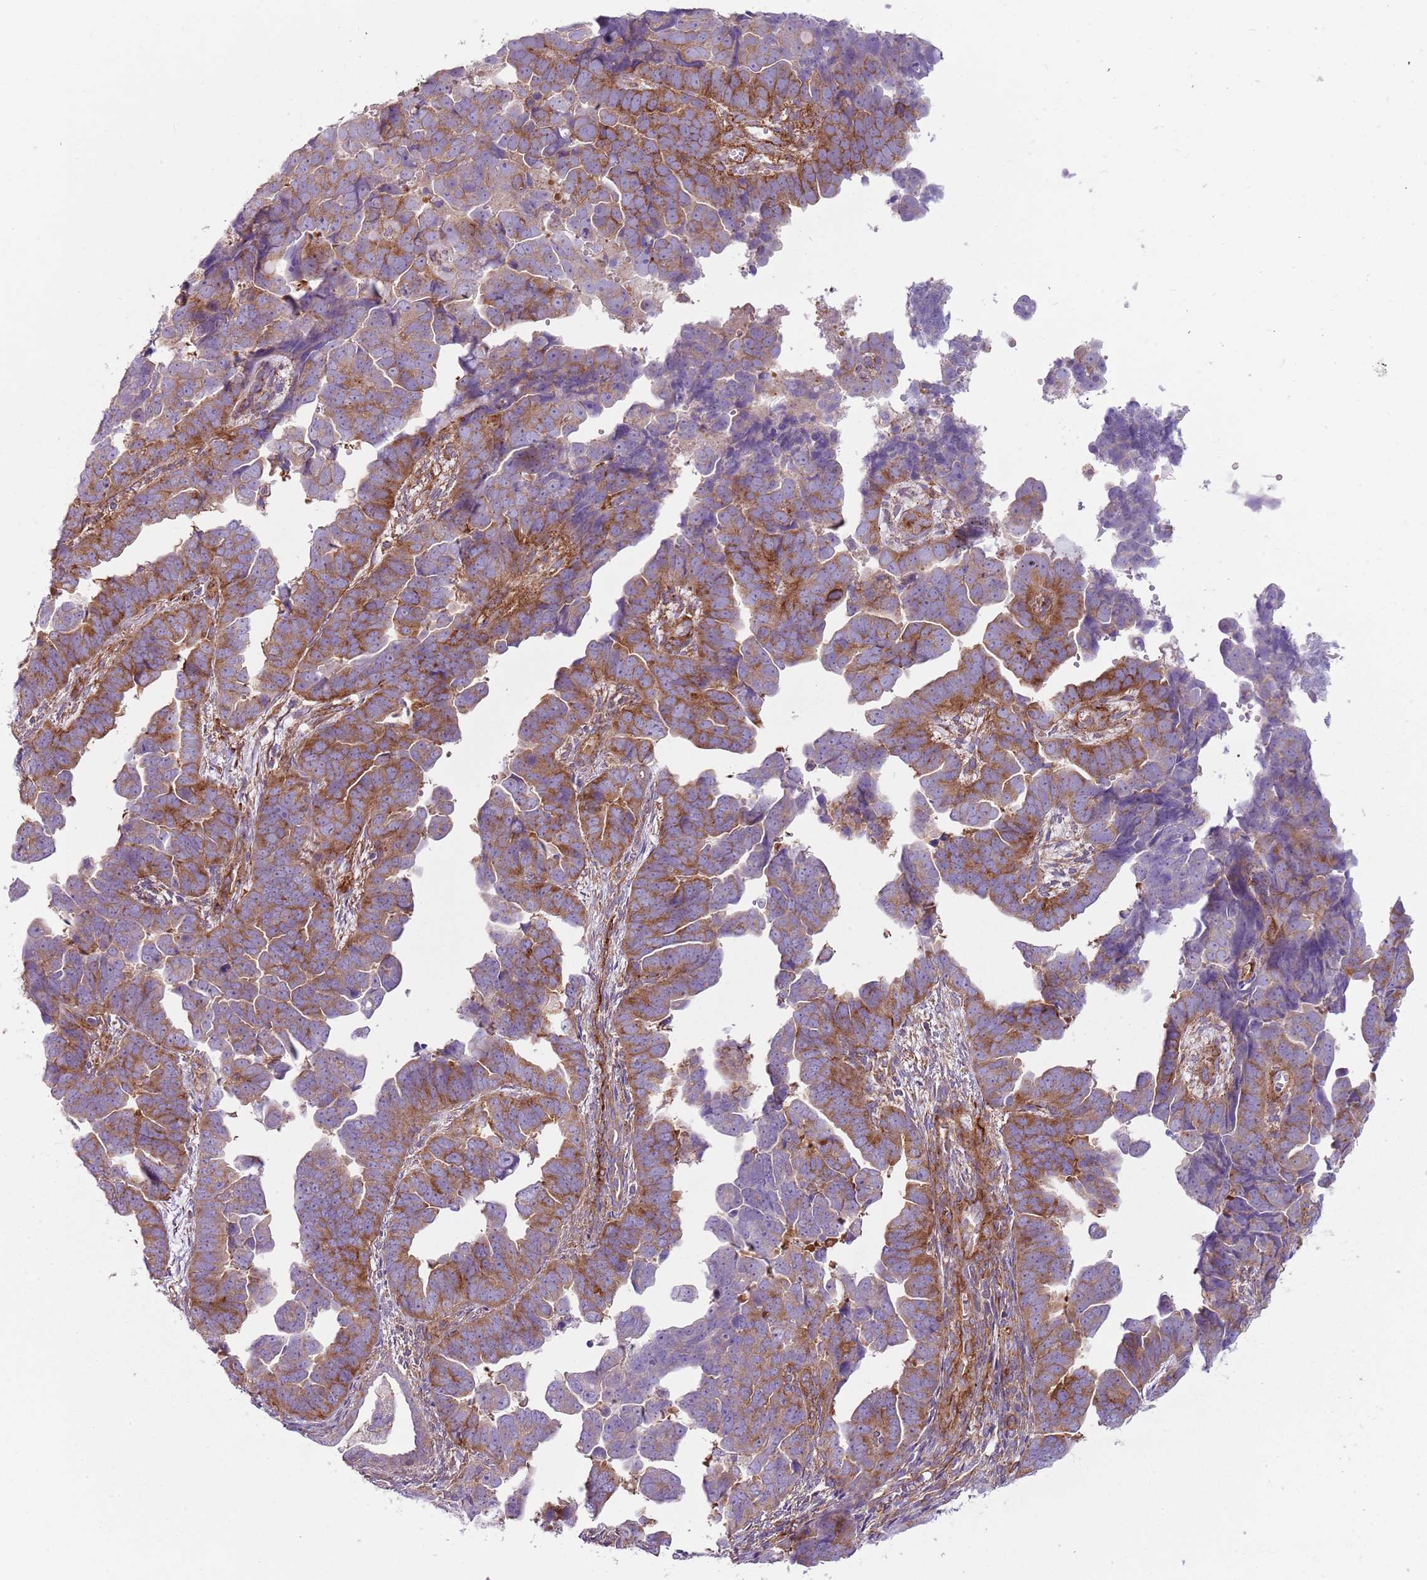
{"staining": {"intensity": "strong", "quantity": "25%-75%", "location": "cytoplasmic/membranous"}, "tissue": "endometrial cancer", "cell_type": "Tumor cells", "image_type": "cancer", "snomed": [{"axis": "morphology", "description": "Adenocarcinoma, NOS"}, {"axis": "topography", "description": "Endometrium"}], "caption": "DAB (3,3'-diaminobenzidine) immunohistochemical staining of endometrial cancer (adenocarcinoma) shows strong cytoplasmic/membranous protein positivity in approximately 25%-75% of tumor cells. The protein is shown in brown color, while the nuclei are stained blue.", "gene": "SNX1", "patient": {"sex": "female", "age": 75}}